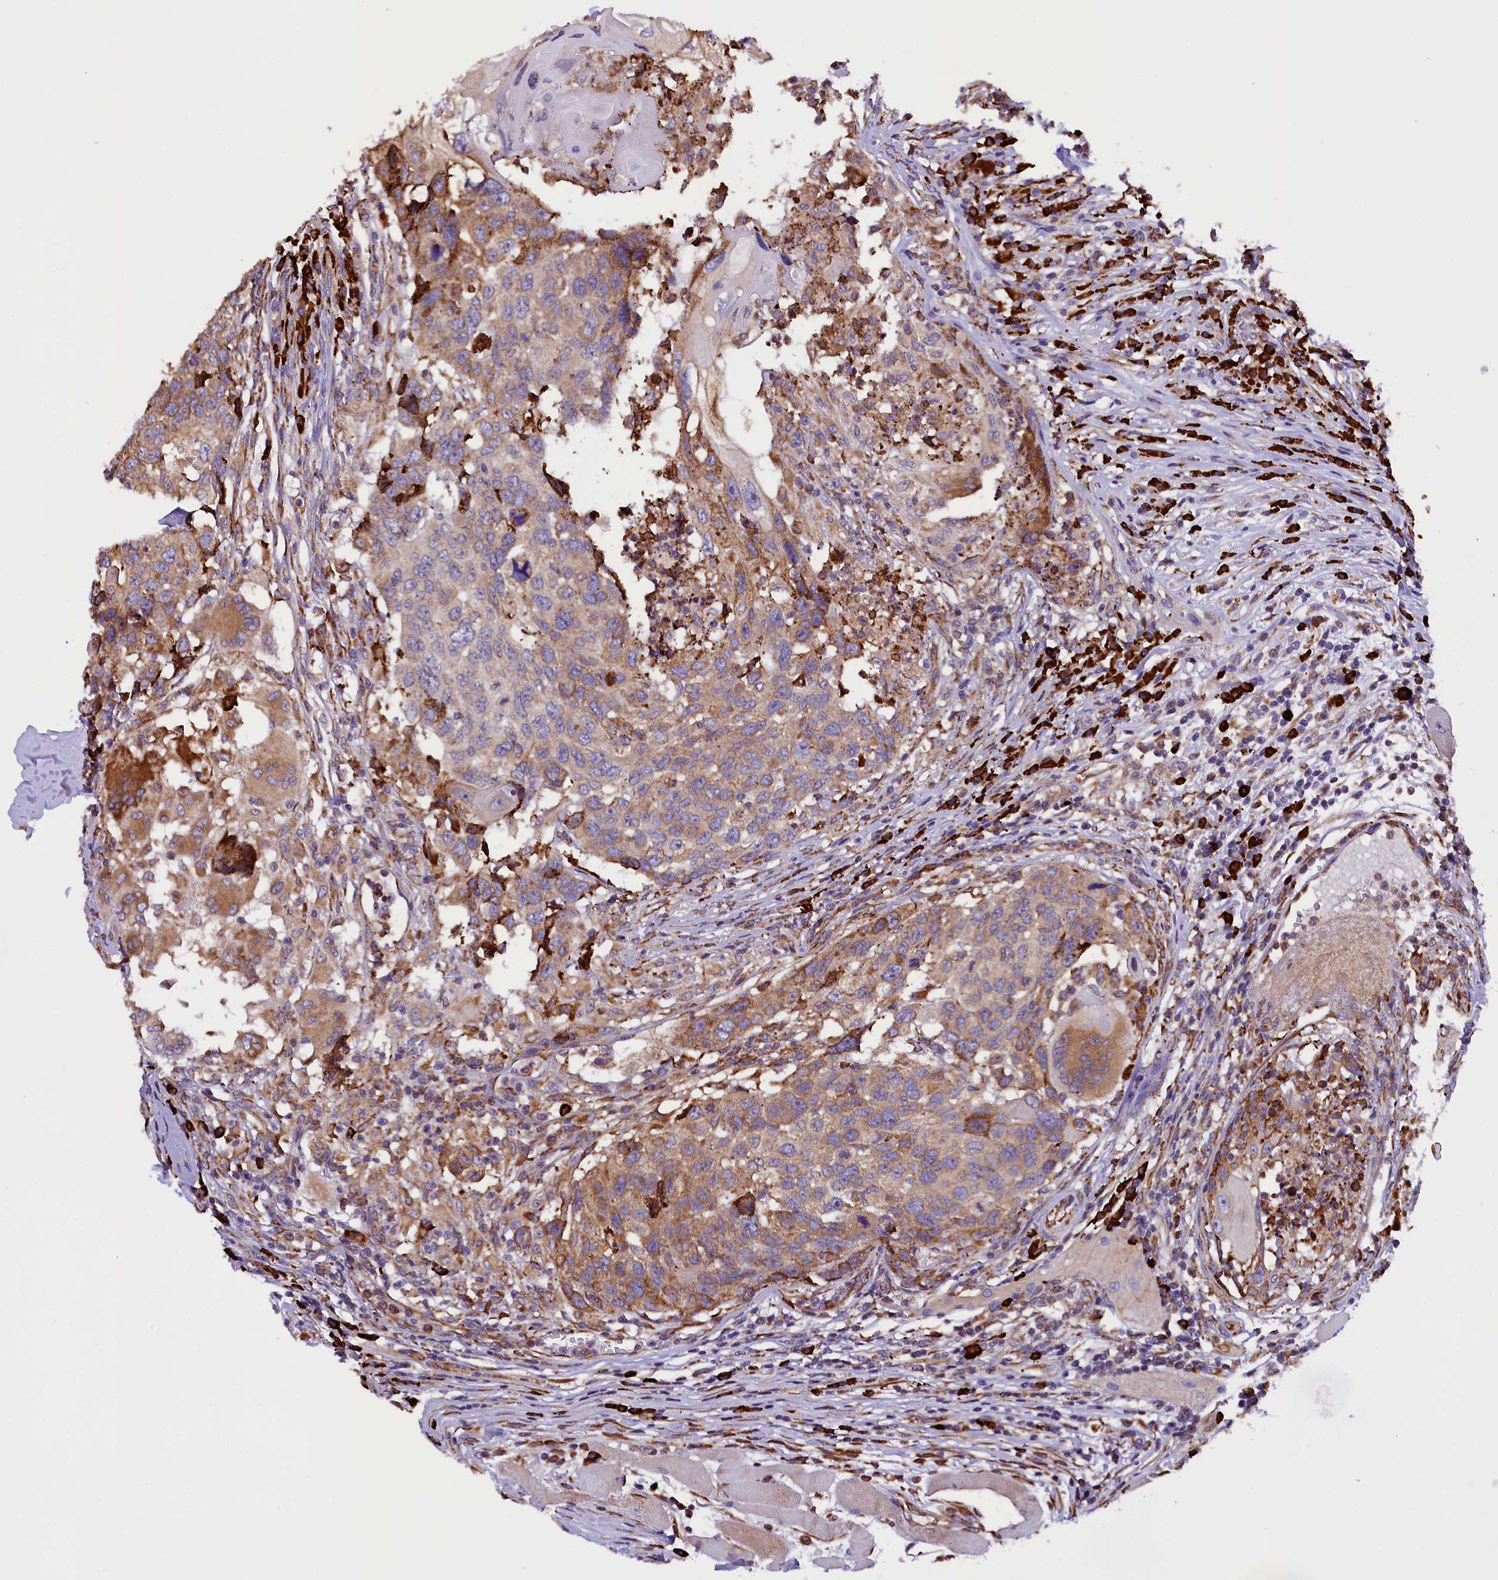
{"staining": {"intensity": "moderate", "quantity": ">75%", "location": "cytoplasmic/membranous"}, "tissue": "head and neck cancer", "cell_type": "Tumor cells", "image_type": "cancer", "snomed": [{"axis": "morphology", "description": "Squamous cell carcinoma, NOS"}, {"axis": "topography", "description": "Head-Neck"}], "caption": "A brown stain labels moderate cytoplasmic/membranous staining of a protein in human squamous cell carcinoma (head and neck) tumor cells.", "gene": "CAPS2", "patient": {"sex": "male", "age": 66}}